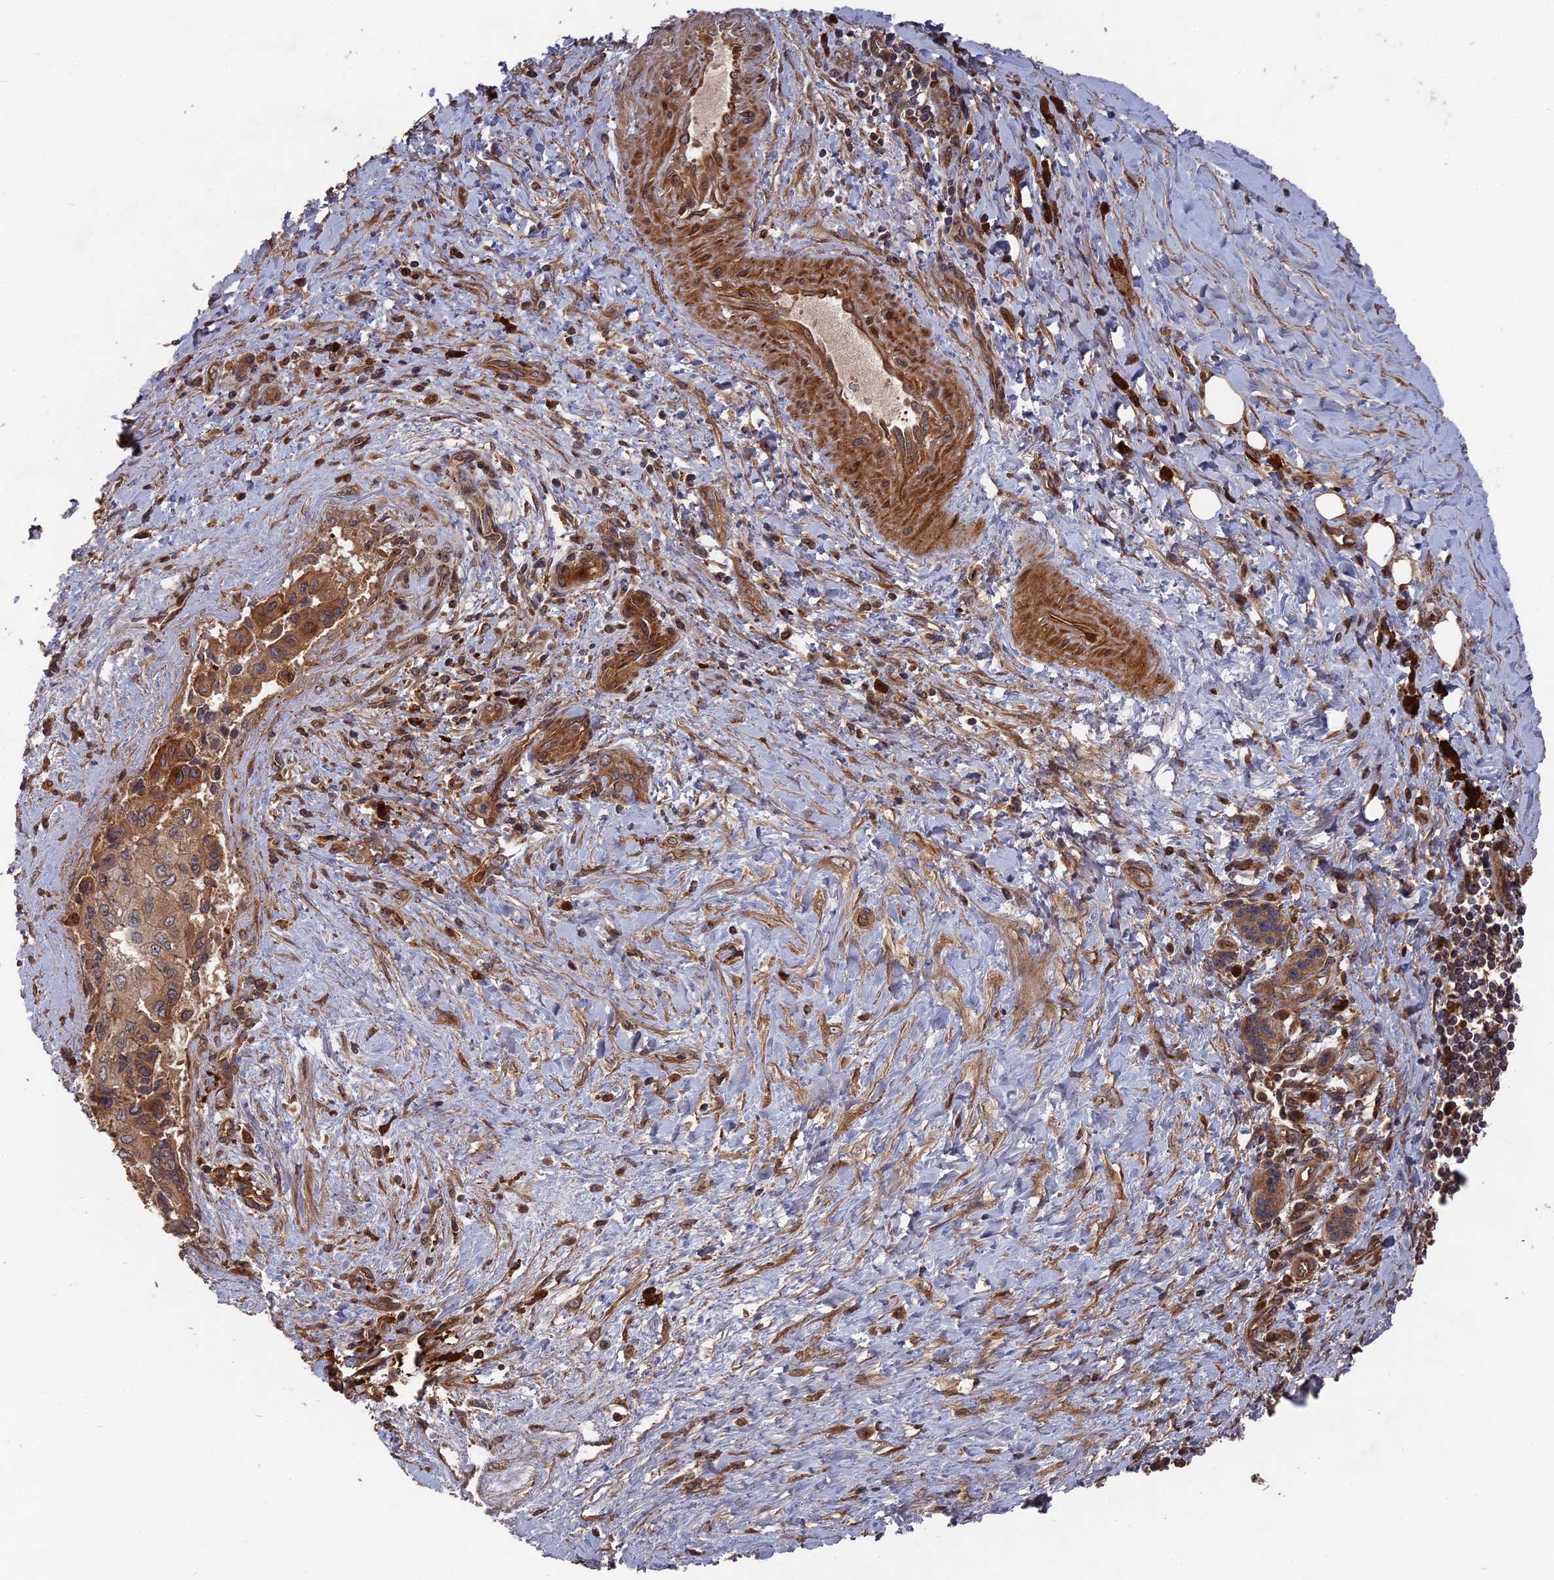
{"staining": {"intensity": "moderate", "quantity": ">75%", "location": "cytoplasmic/membranous"}, "tissue": "pancreatic cancer", "cell_type": "Tumor cells", "image_type": "cancer", "snomed": [{"axis": "morphology", "description": "Adenocarcinoma, NOS"}, {"axis": "topography", "description": "Pancreas"}], "caption": "Immunohistochemistry of human pancreatic cancer displays medium levels of moderate cytoplasmic/membranous staining in about >75% of tumor cells. (Stains: DAB (3,3'-diaminobenzidine) in brown, nuclei in blue, Microscopy: brightfield microscopy at high magnification).", "gene": "DEF8", "patient": {"sex": "male", "age": 51}}